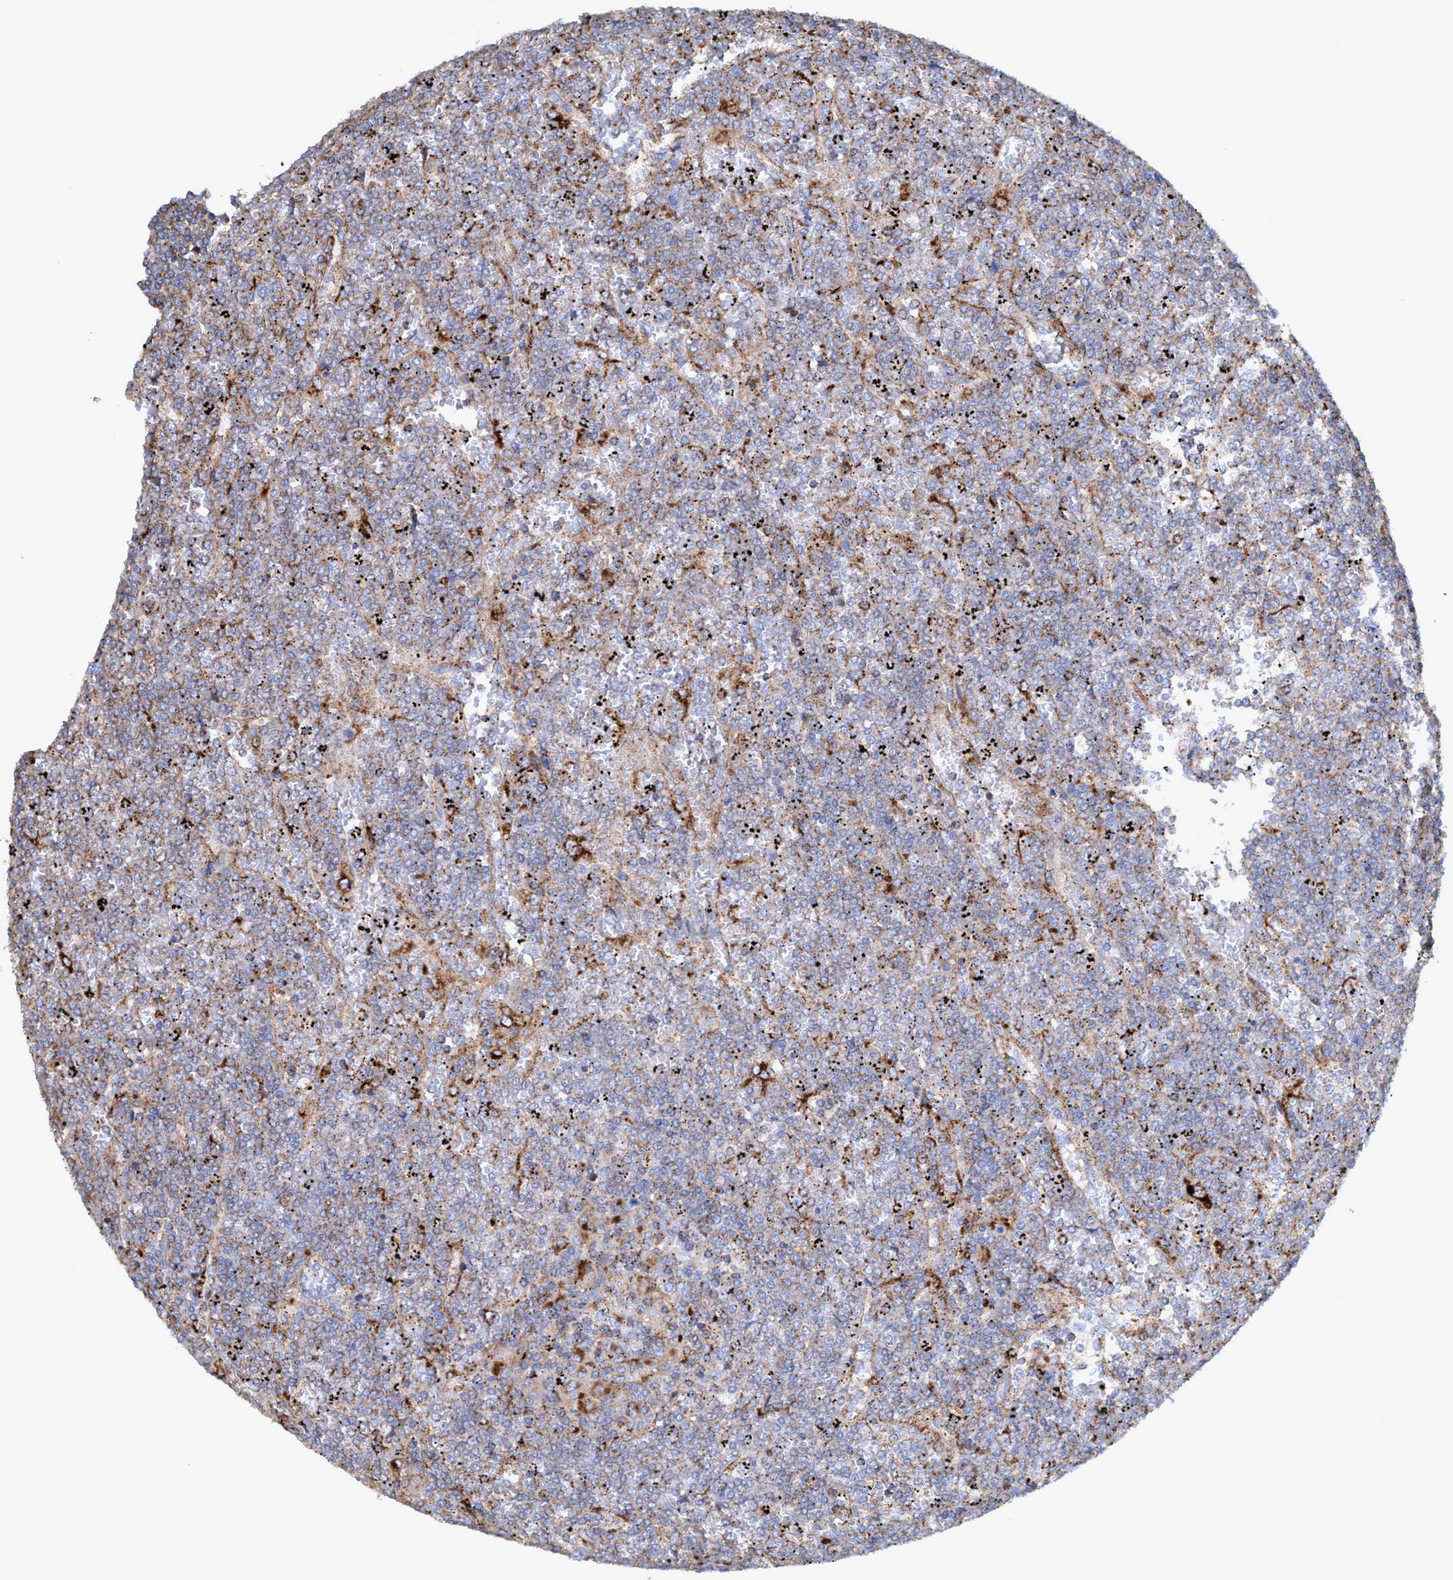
{"staining": {"intensity": "weak", "quantity": "25%-75%", "location": "cytoplasmic/membranous"}, "tissue": "lymphoma", "cell_type": "Tumor cells", "image_type": "cancer", "snomed": [{"axis": "morphology", "description": "Malignant lymphoma, non-Hodgkin's type, Low grade"}, {"axis": "topography", "description": "Spleen"}], "caption": "IHC staining of malignant lymphoma, non-Hodgkin's type (low-grade), which reveals low levels of weak cytoplasmic/membranous staining in approximately 25%-75% of tumor cells indicating weak cytoplasmic/membranous protein staining. The staining was performed using DAB (3,3'-diaminobenzidine) (brown) for protein detection and nuclei were counterstained in hematoxylin (blue).", "gene": "TRIM65", "patient": {"sex": "female", "age": 19}}